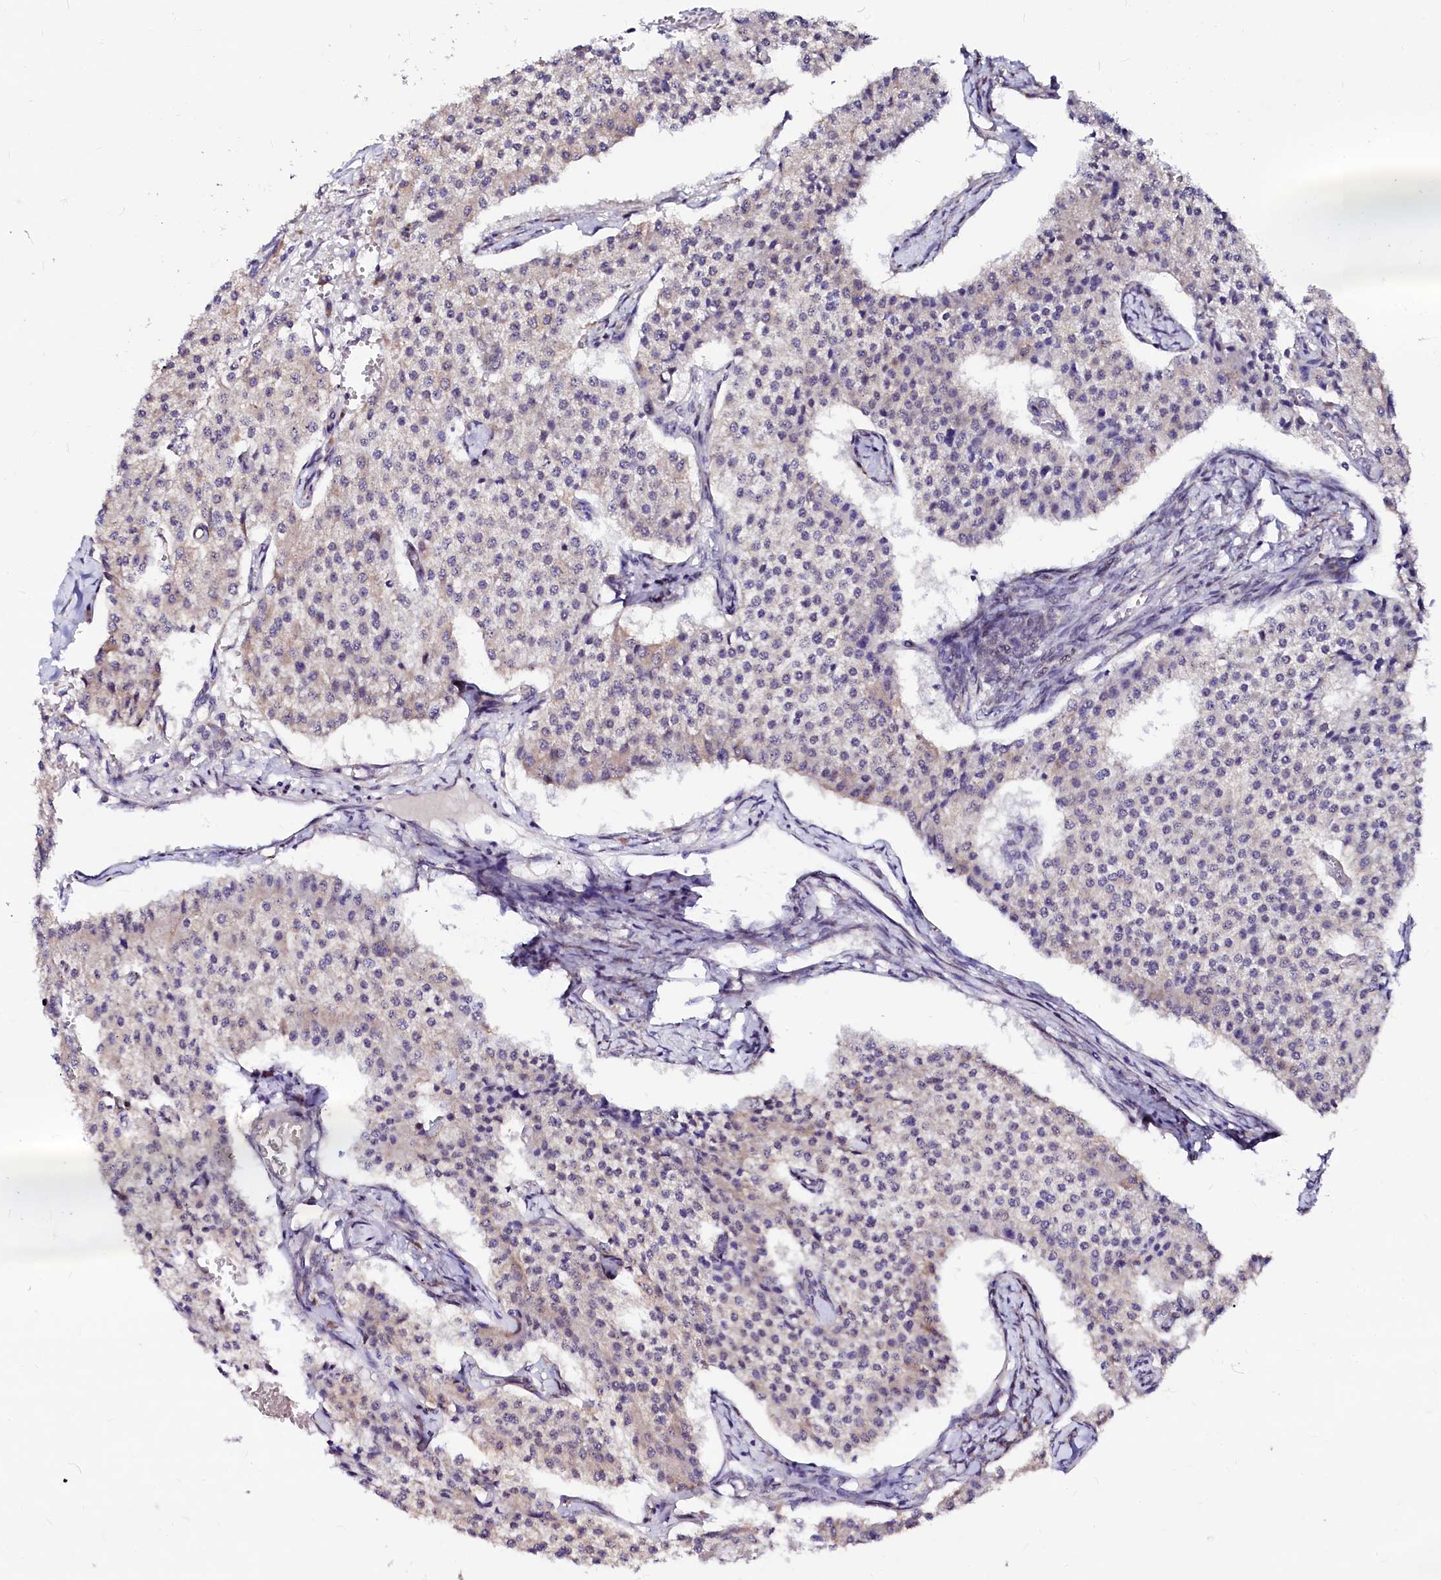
{"staining": {"intensity": "negative", "quantity": "none", "location": "none"}, "tissue": "carcinoid", "cell_type": "Tumor cells", "image_type": "cancer", "snomed": [{"axis": "morphology", "description": "Carcinoid, malignant, NOS"}, {"axis": "topography", "description": "Colon"}], "caption": "Histopathology image shows no protein expression in tumor cells of malignant carcinoid tissue. Nuclei are stained in blue.", "gene": "GPR176", "patient": {"sex": "female", "age": 52}}